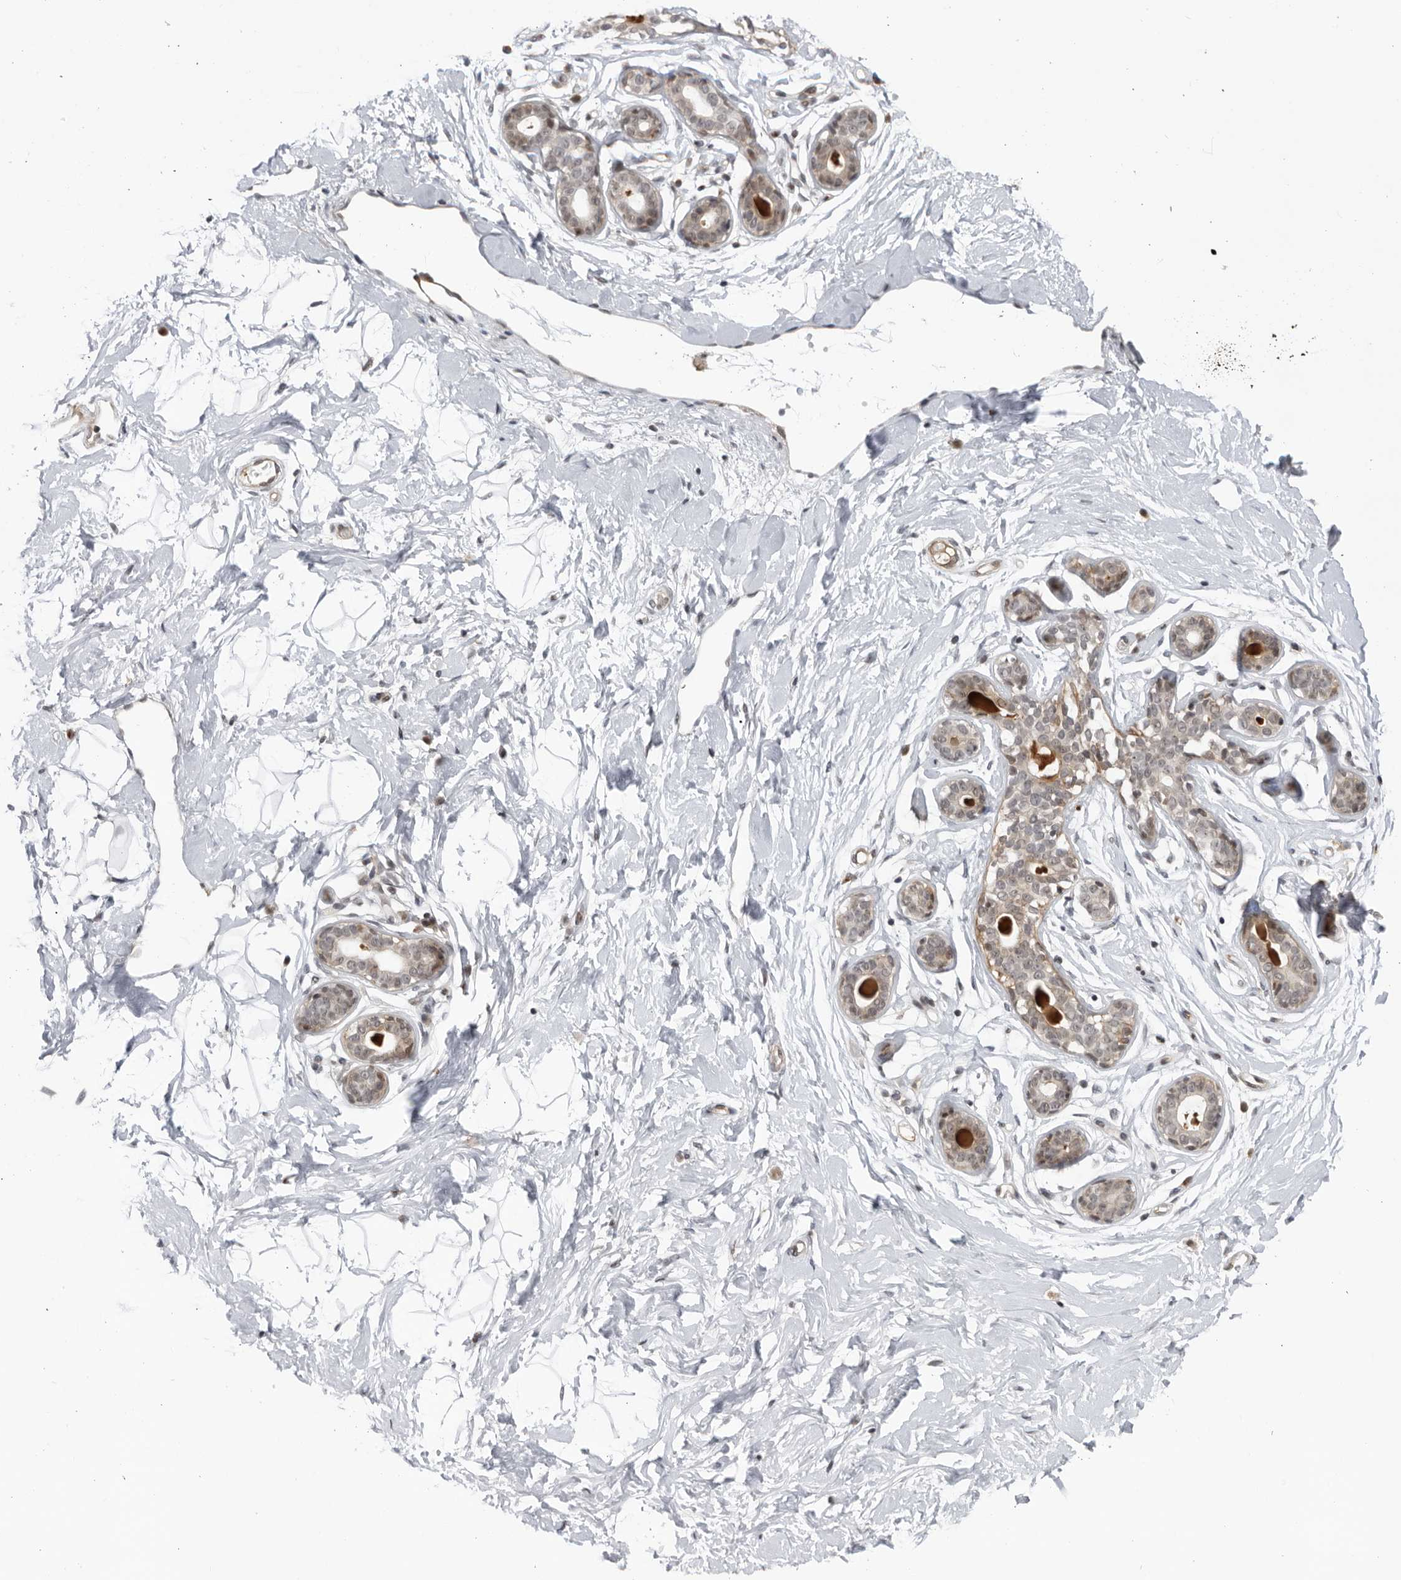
{"staining": {"intensity": "negative", "quantity": "none", "location": "none"}, "tissue": "breast", "cell_type": "Adipocytes", "image_type": "normal", "snomed": [{"axis": "morphology", "description": "Normal tissue, NOS"}, {"axis": "morphology", "description": "Adenoma, NOS"}, {"axis": "topography", "description": "Breast"}], "caption": "Adipocytes show no significant positivity in unremarkable breast. (DAB immunohistochemistry (IHC) with hematoxylin counter stain).", "gene": "DTL", "patient": {"sex": "female", "age": 23}}